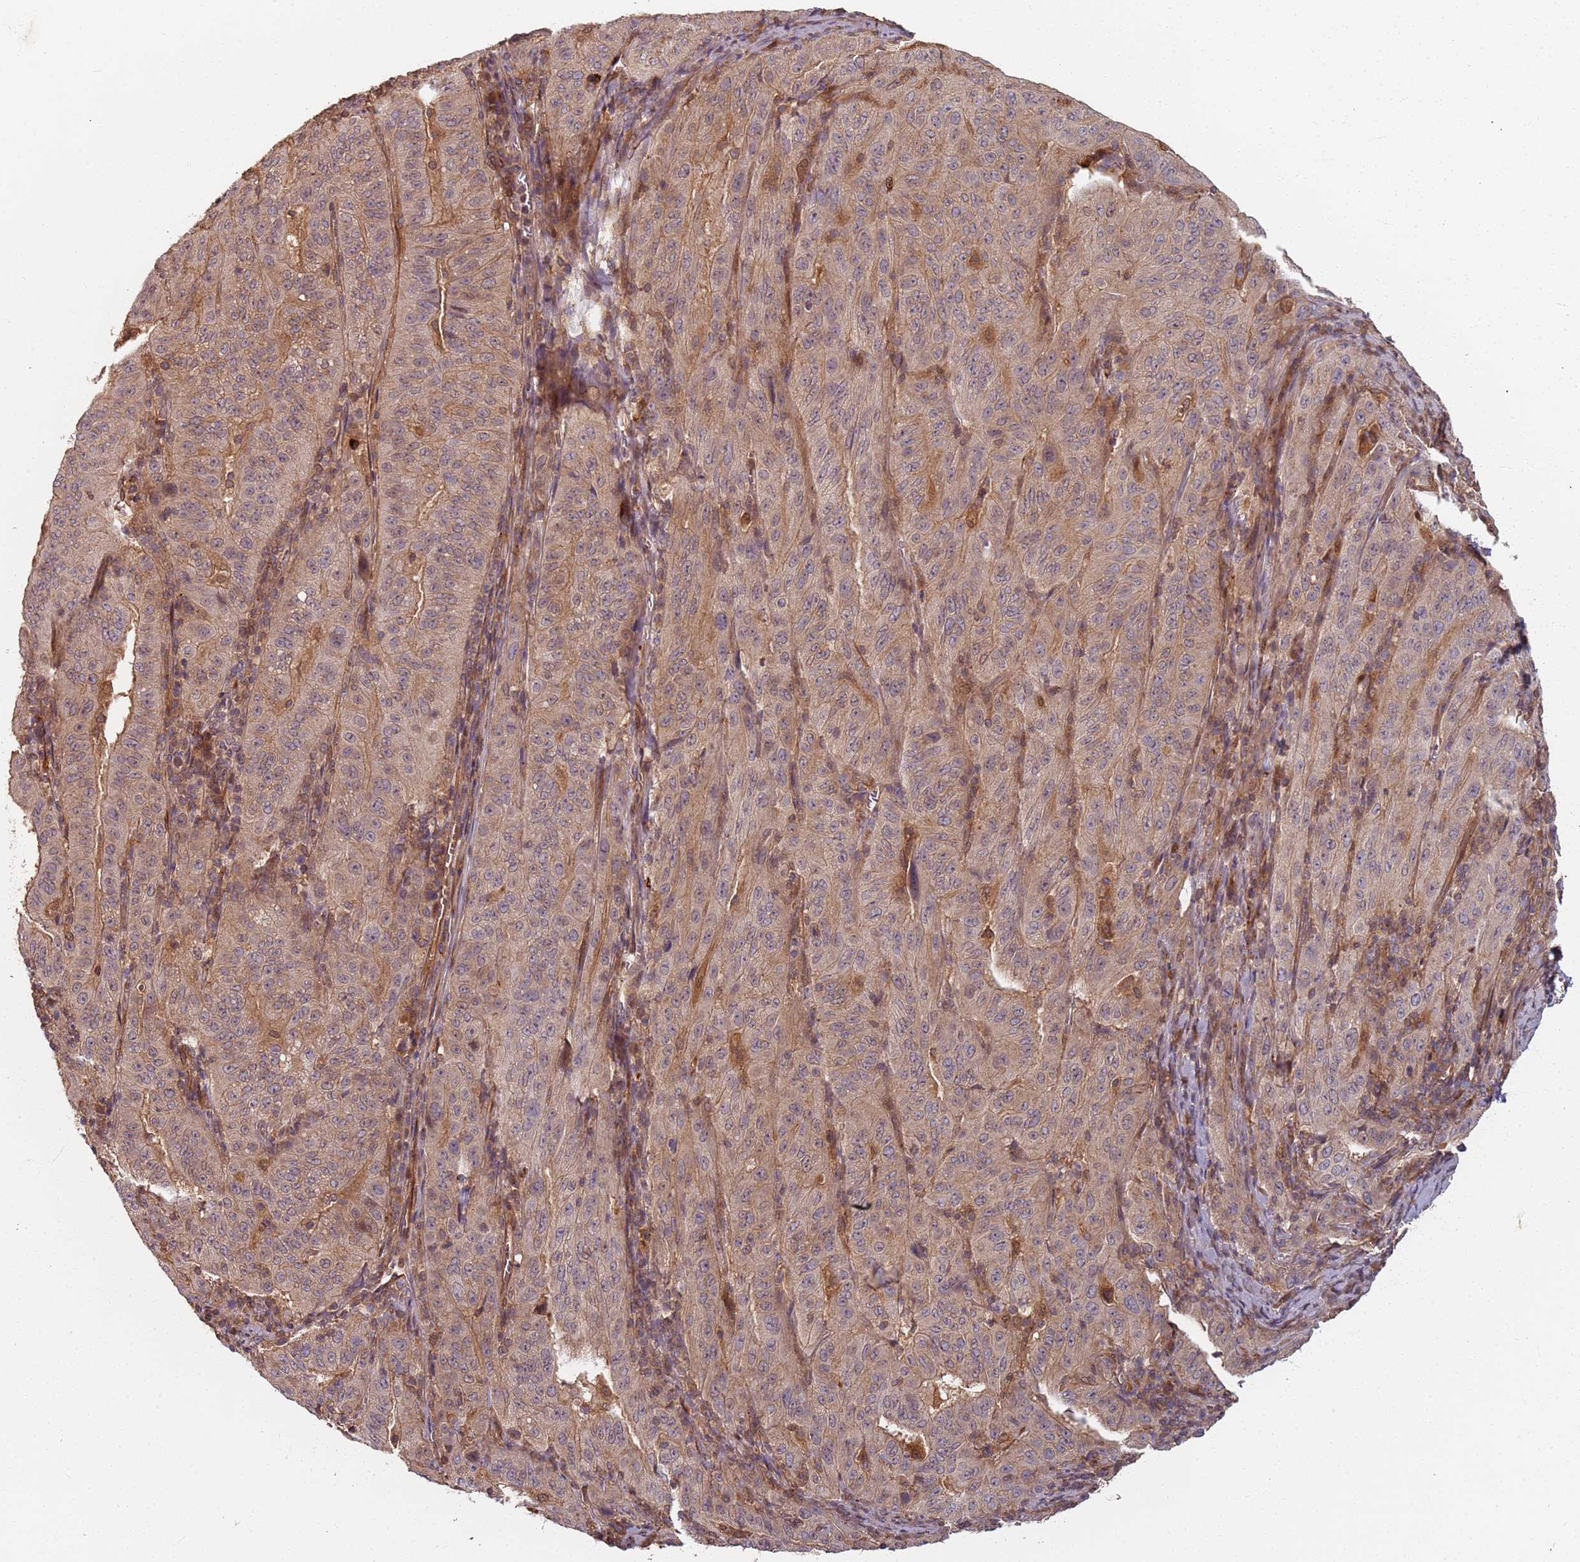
{"staining": {"intensity": "weak", "quantity": ">75%", "location": "cytoplasmic/membranous"}, "tissue": "pancreatic cancer", "cell_type": "Tumor cells", "image_type": "cancer", "snomed": [{"axis": "morphology", "description": "Adenocarcinoma, NOS"}, {"axis": "topography", "description": "Pancreas"}], "caption": "Immunohistochemistry photomicrograph of human pancreatic cancer stained for a protein (brown), which reveals low levels of weak cytoplasmic/membranous expression in about >75% of tumor cells.", "gene": "SDCCAG8", "patient": {"sex": "male", "age": 63}}